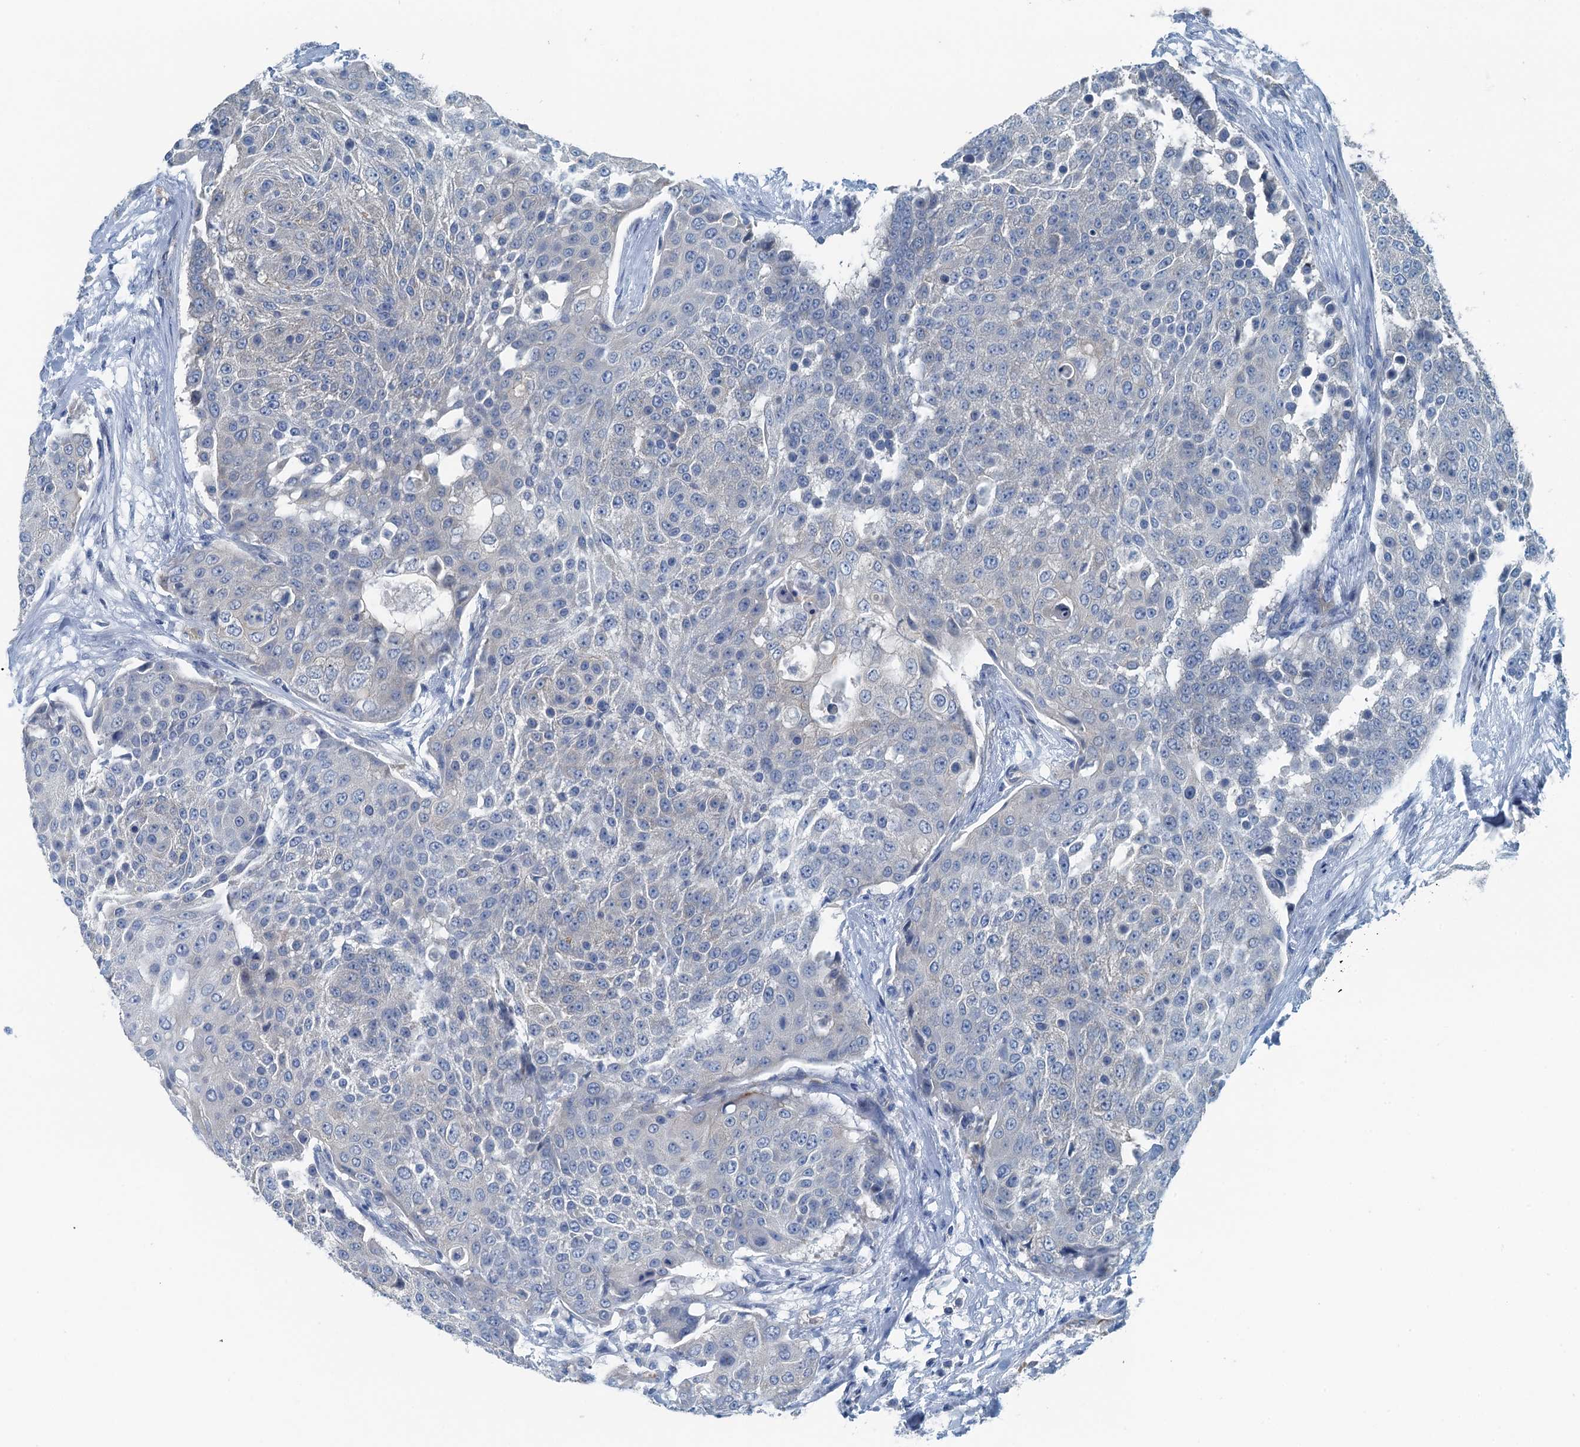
{"staining": {"intensity": "negative", "quantity": "none", "location": "none"}, "tissue": "urothelial cancer", "cell_type": "Tumor cells", "image_type": "cancer", "snomed": [{"axis": "morphology", "description": "Urothelial carcinoma, High grade"}, {"axis": "topography", "description": "Urinary bladder"}], "caption": "Tumor cells show no significant protein positivity in urothelial carcinoma (high-grade). (Brightfield microscopy of DAB (3,3'-diaminobenzidine) immunohistochemistry (IHC) at high magnification).", "gene": "GFOD2", "patient": {"sex": "female", "age": 63}}